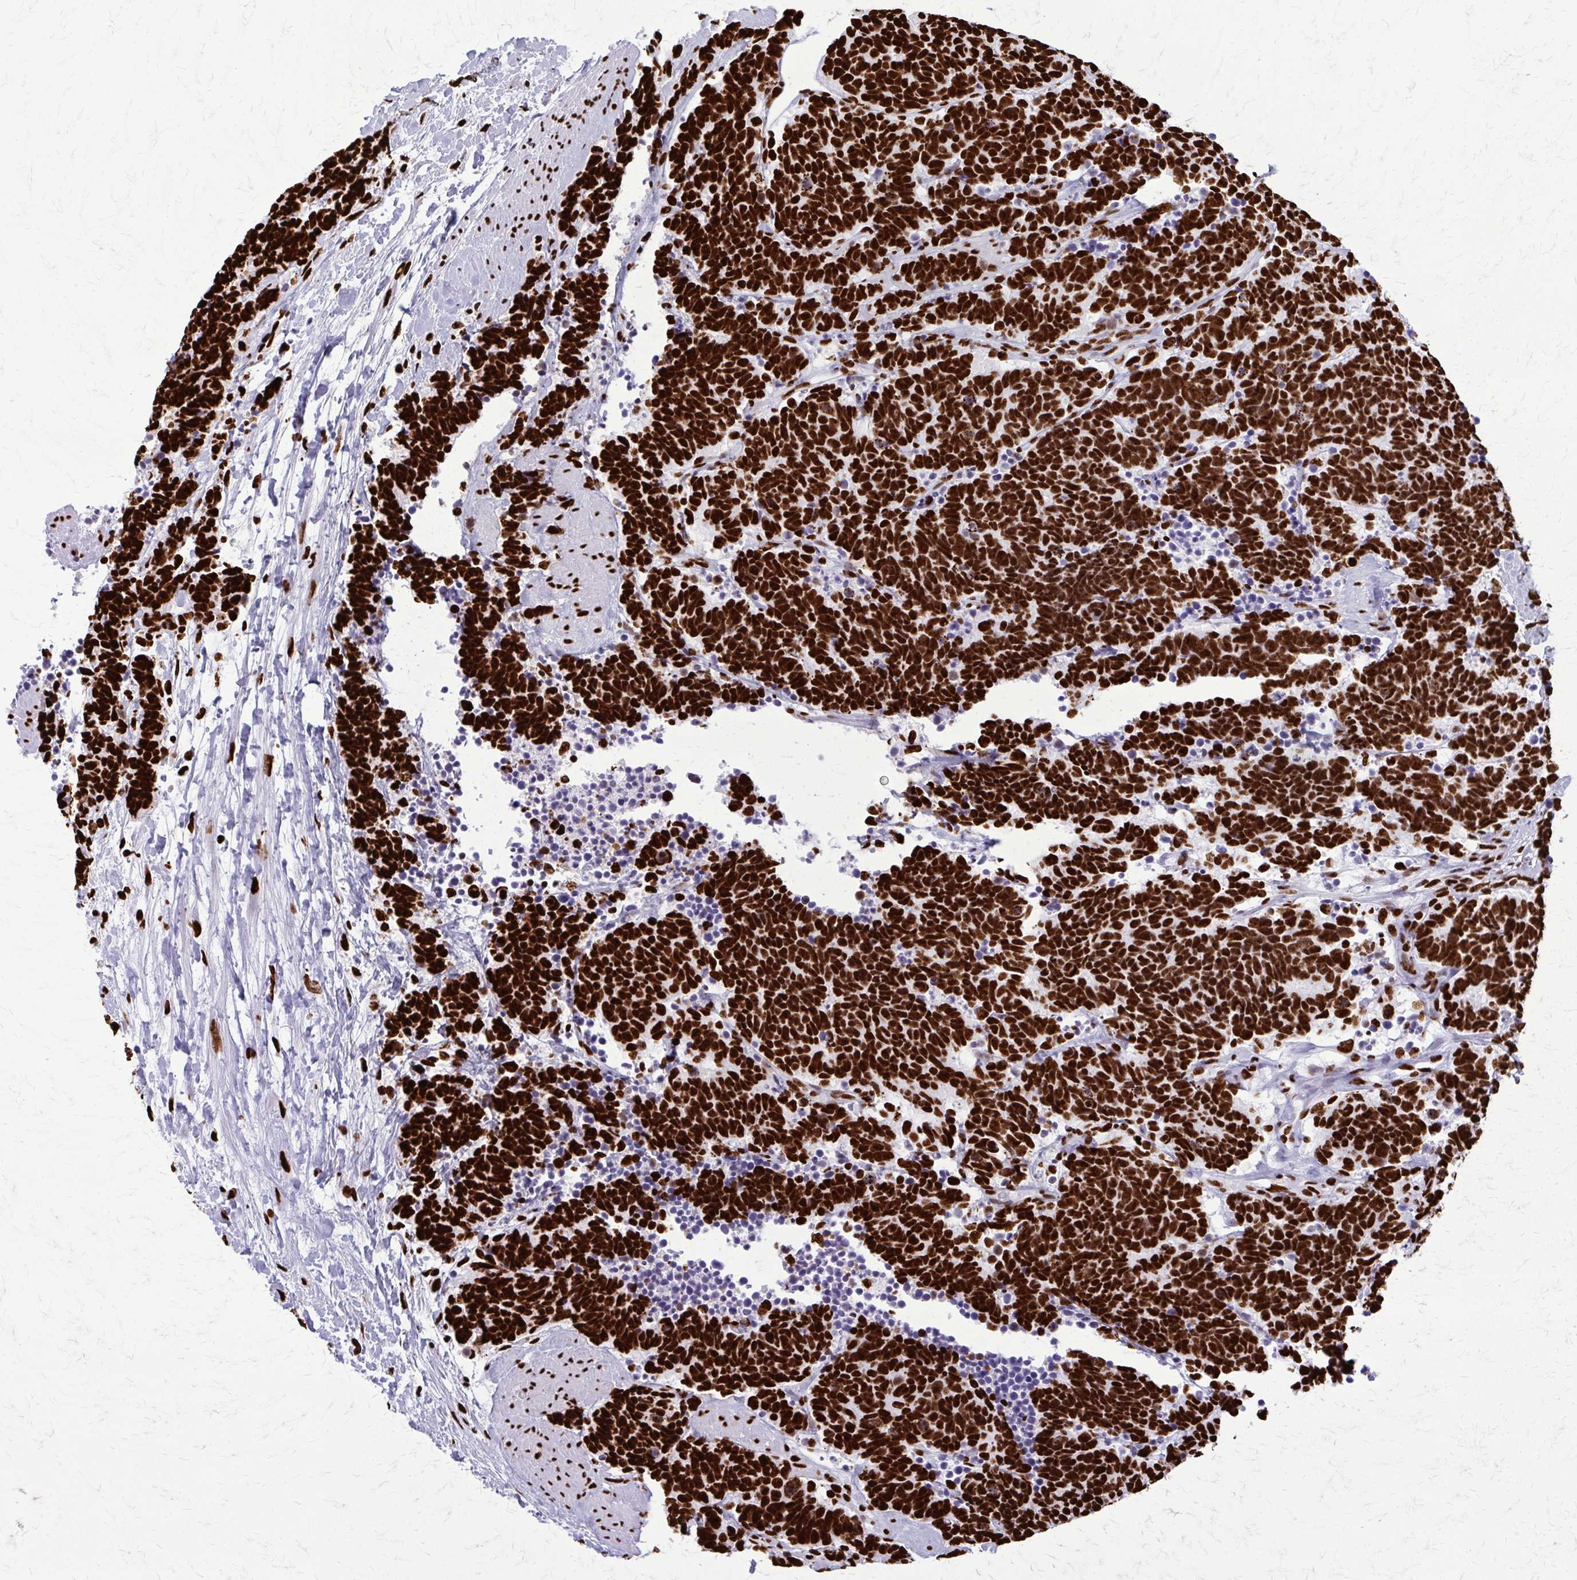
{"staining": {"intensity": "strong", "quantity": ">75%", "location": "nuclear"}, "tissue": "carcinoid", "cell_type": "Tumor cells", "image_type": "cancer", "snomed": [{"axis": "morphology", "description": "Carcinoma, NOS"}, {"axis": "morphology", "description": "Carcinoid, malignant, NOS"}, {"axis": "topography", "description": "Prostate"}], "caption": "A brown stain shows strong nuclear expression of a protein in human carcinoid (malignant) tumor cells.", "gene": "SFPQ", "patient": {"sex": "male", "age": 57}}